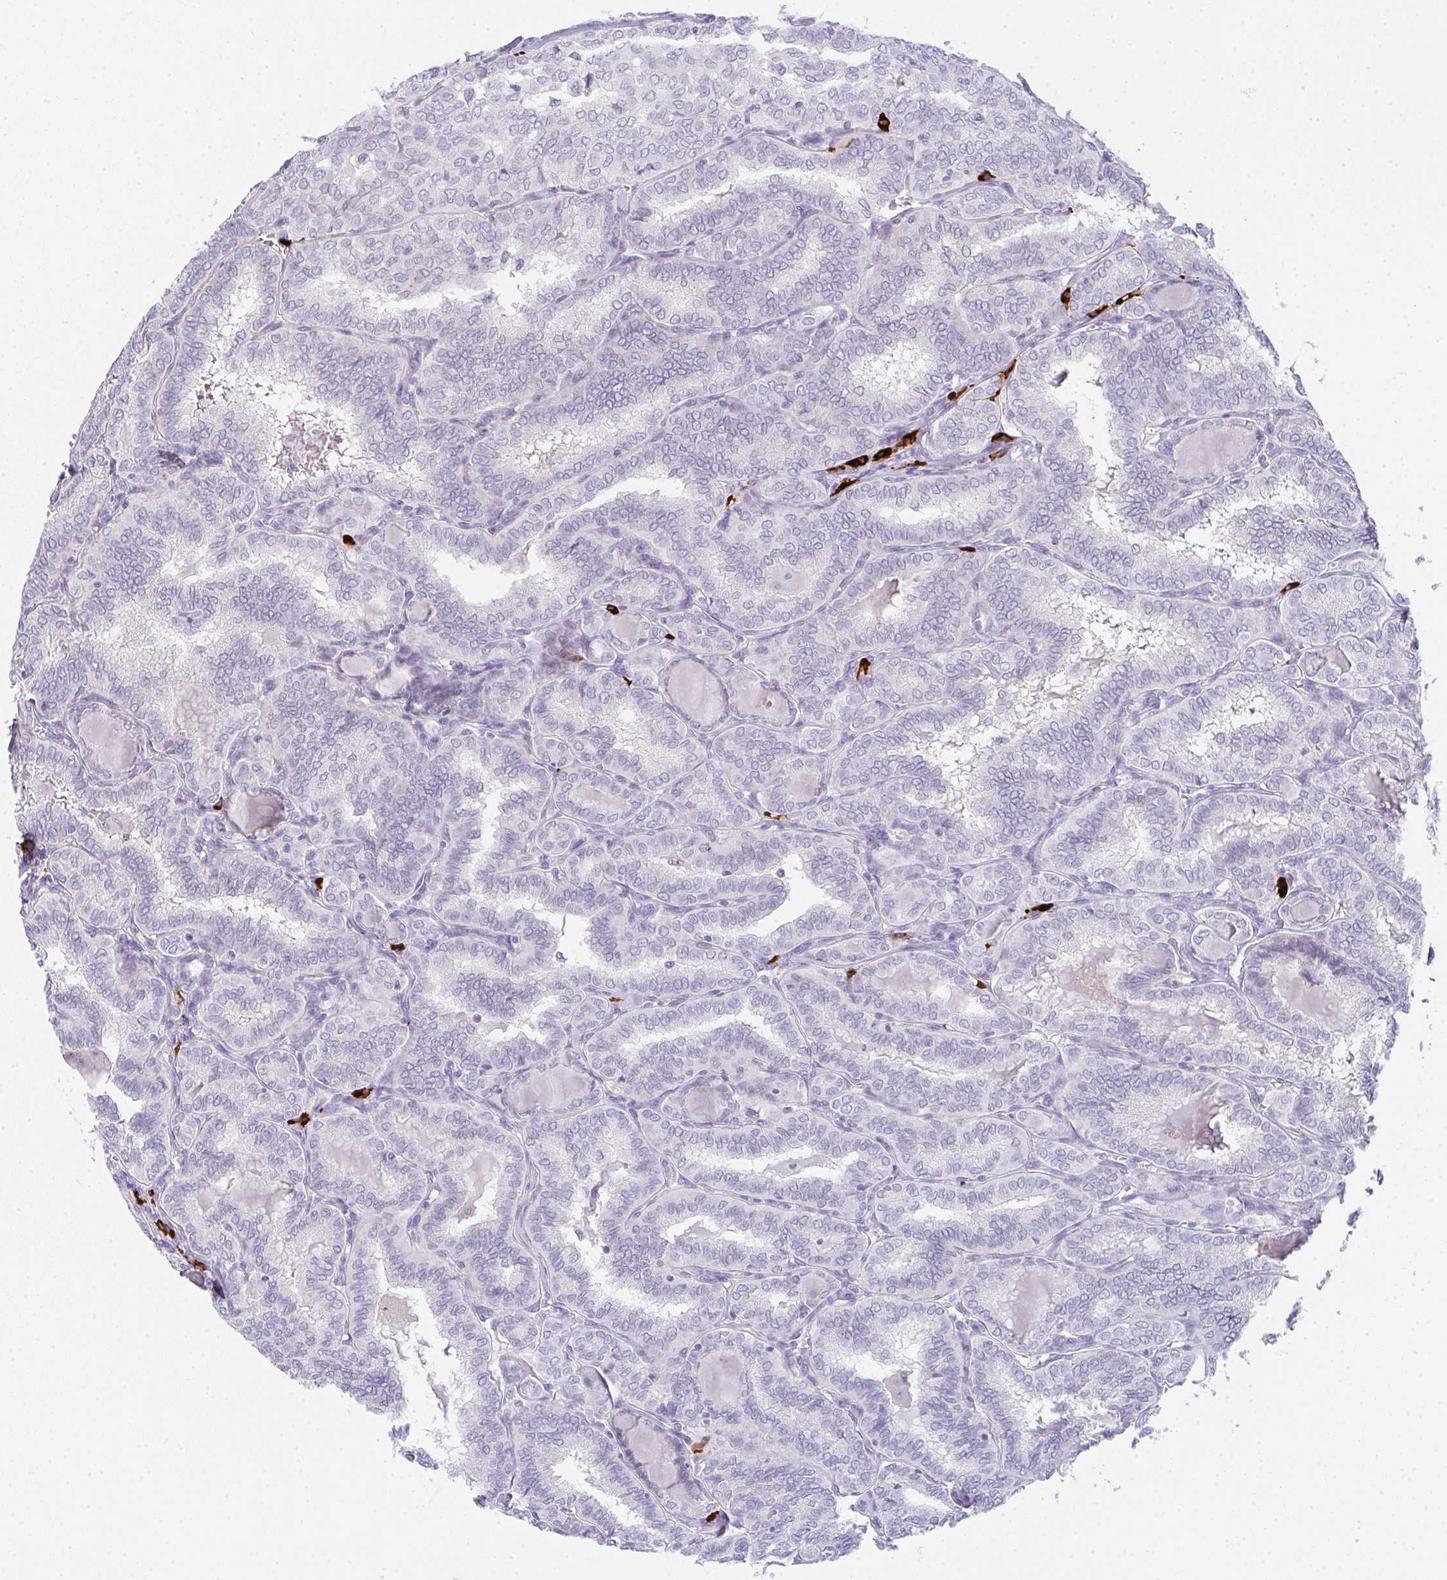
{"staining": {"intensity": "negative", "quantity": "none", "location": "none"}, "tissue": "thyroid cancer", "cell_type": "Tumor cells", "image_type": "cancer", "snomed": [{"axis": "morphology", "description": "Papillary adenocarcinoma, NOS"}, {"axis": "topography", "description": "Thyroid gland"}], "caption": "This is a image of immunohistochemistry staining of thyroid papillary adenocarcinoma, which shows no staining in tumor cells.", "gene": "CACNA1S", "patient": {"sex": "female", "age": 30}}